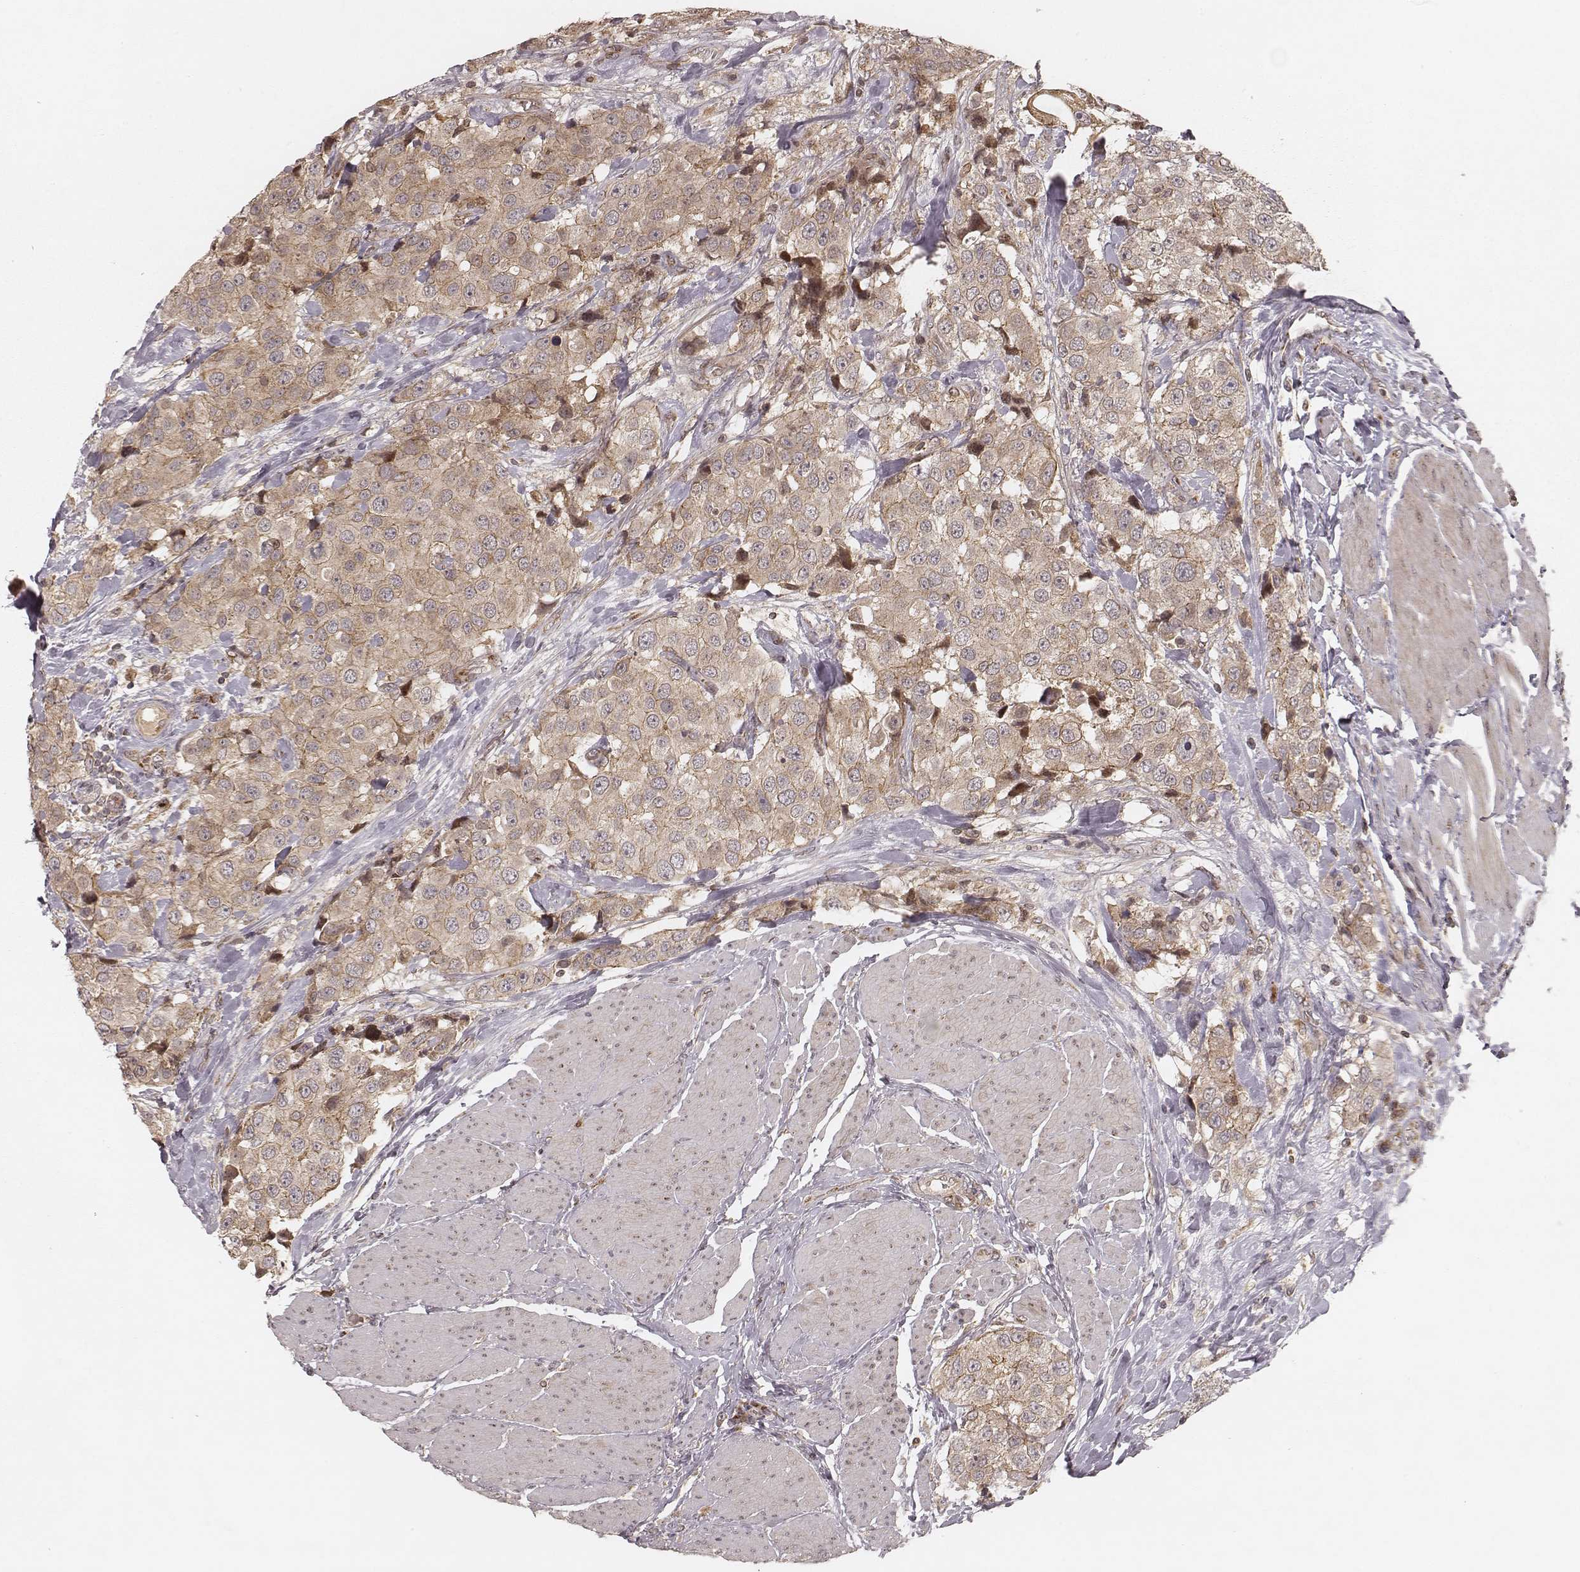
{"staining": {"intensity": "moderate", "quantity": ">75%", "location": "cytoplasmic/membranous"}, "tissue": "urothelial cancer", "cell_type": "Tumor cells", "image_type": "cancer", "snomed": [{"axis": "morphology", "description": "Urothelial carcinoma, High grade"}, {"axis": "topography", "description": "Urinary bladder"}], "caption": "A medium amount of moderate cytoplasmic/membranous positivity is seen in about >75% of tumor cells in urothelial carcinoma (high-grade) tissue. (DAB IHC with brightfield microscopy, high magnification).", "gene": "MYO19", "patient": {"sex": "female", "age": 64}}